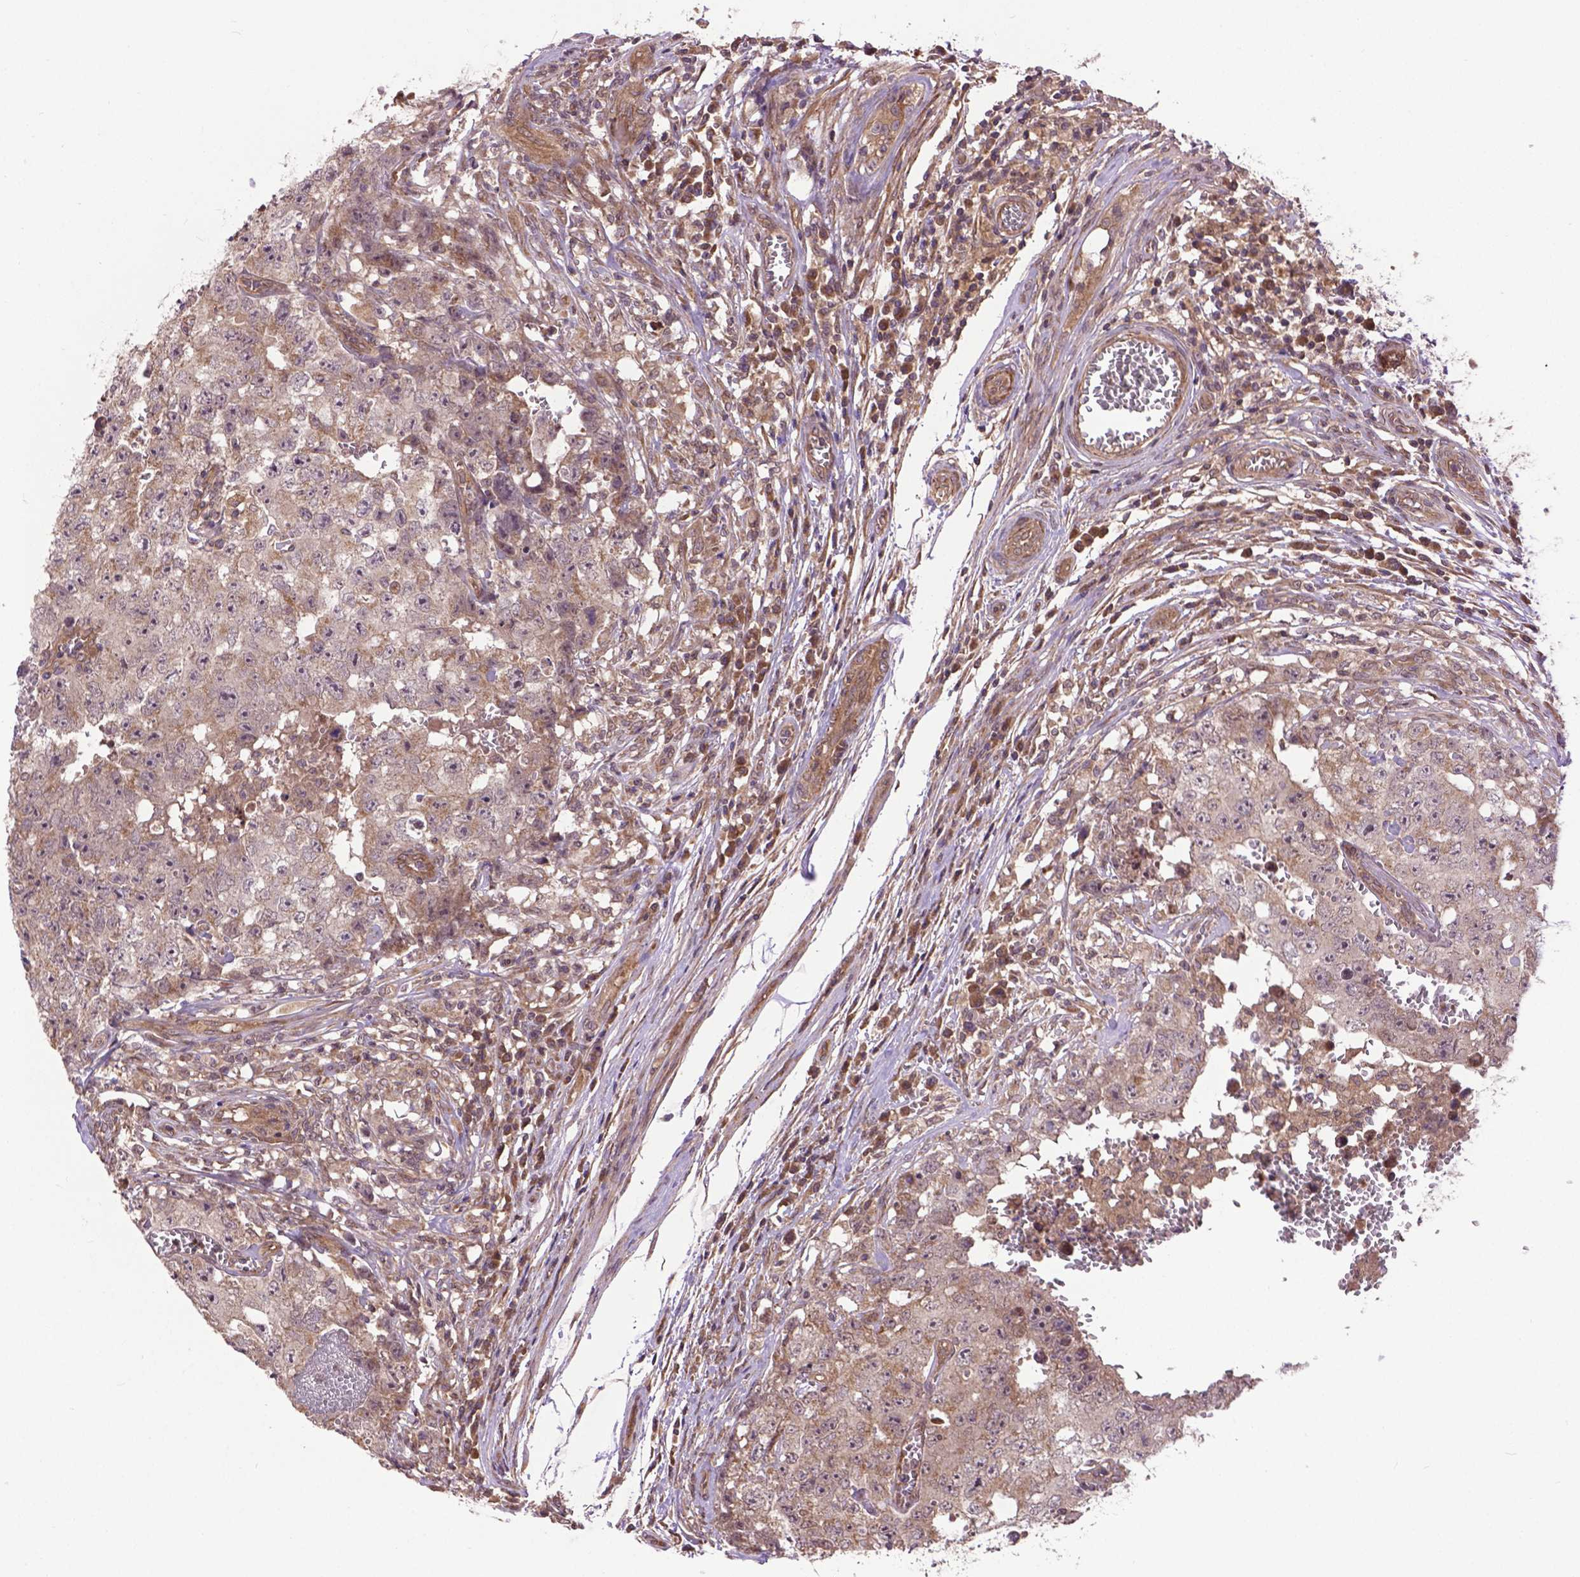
{"staining": {"intensity": "weak", "quantity": ">75%", "location": "cytoplasmic/membranous"}, "tissue": "testis cancer", "cell_type": "Tumor cells", "image_type": "cancer", "snomed": [{"axis": "morphology", "description": "Carcinoma, Embryonal, NOS"}, {"axis": "topography", "description": "Testis"}], "caption": "Tumor cells reveal low levels of weak cytoplasmic/membranous positivity in about >75% of cells in testis embryonal carcinoma.", "gene": "ZNF616", "patient": {"sex": "male", "age": 36}}